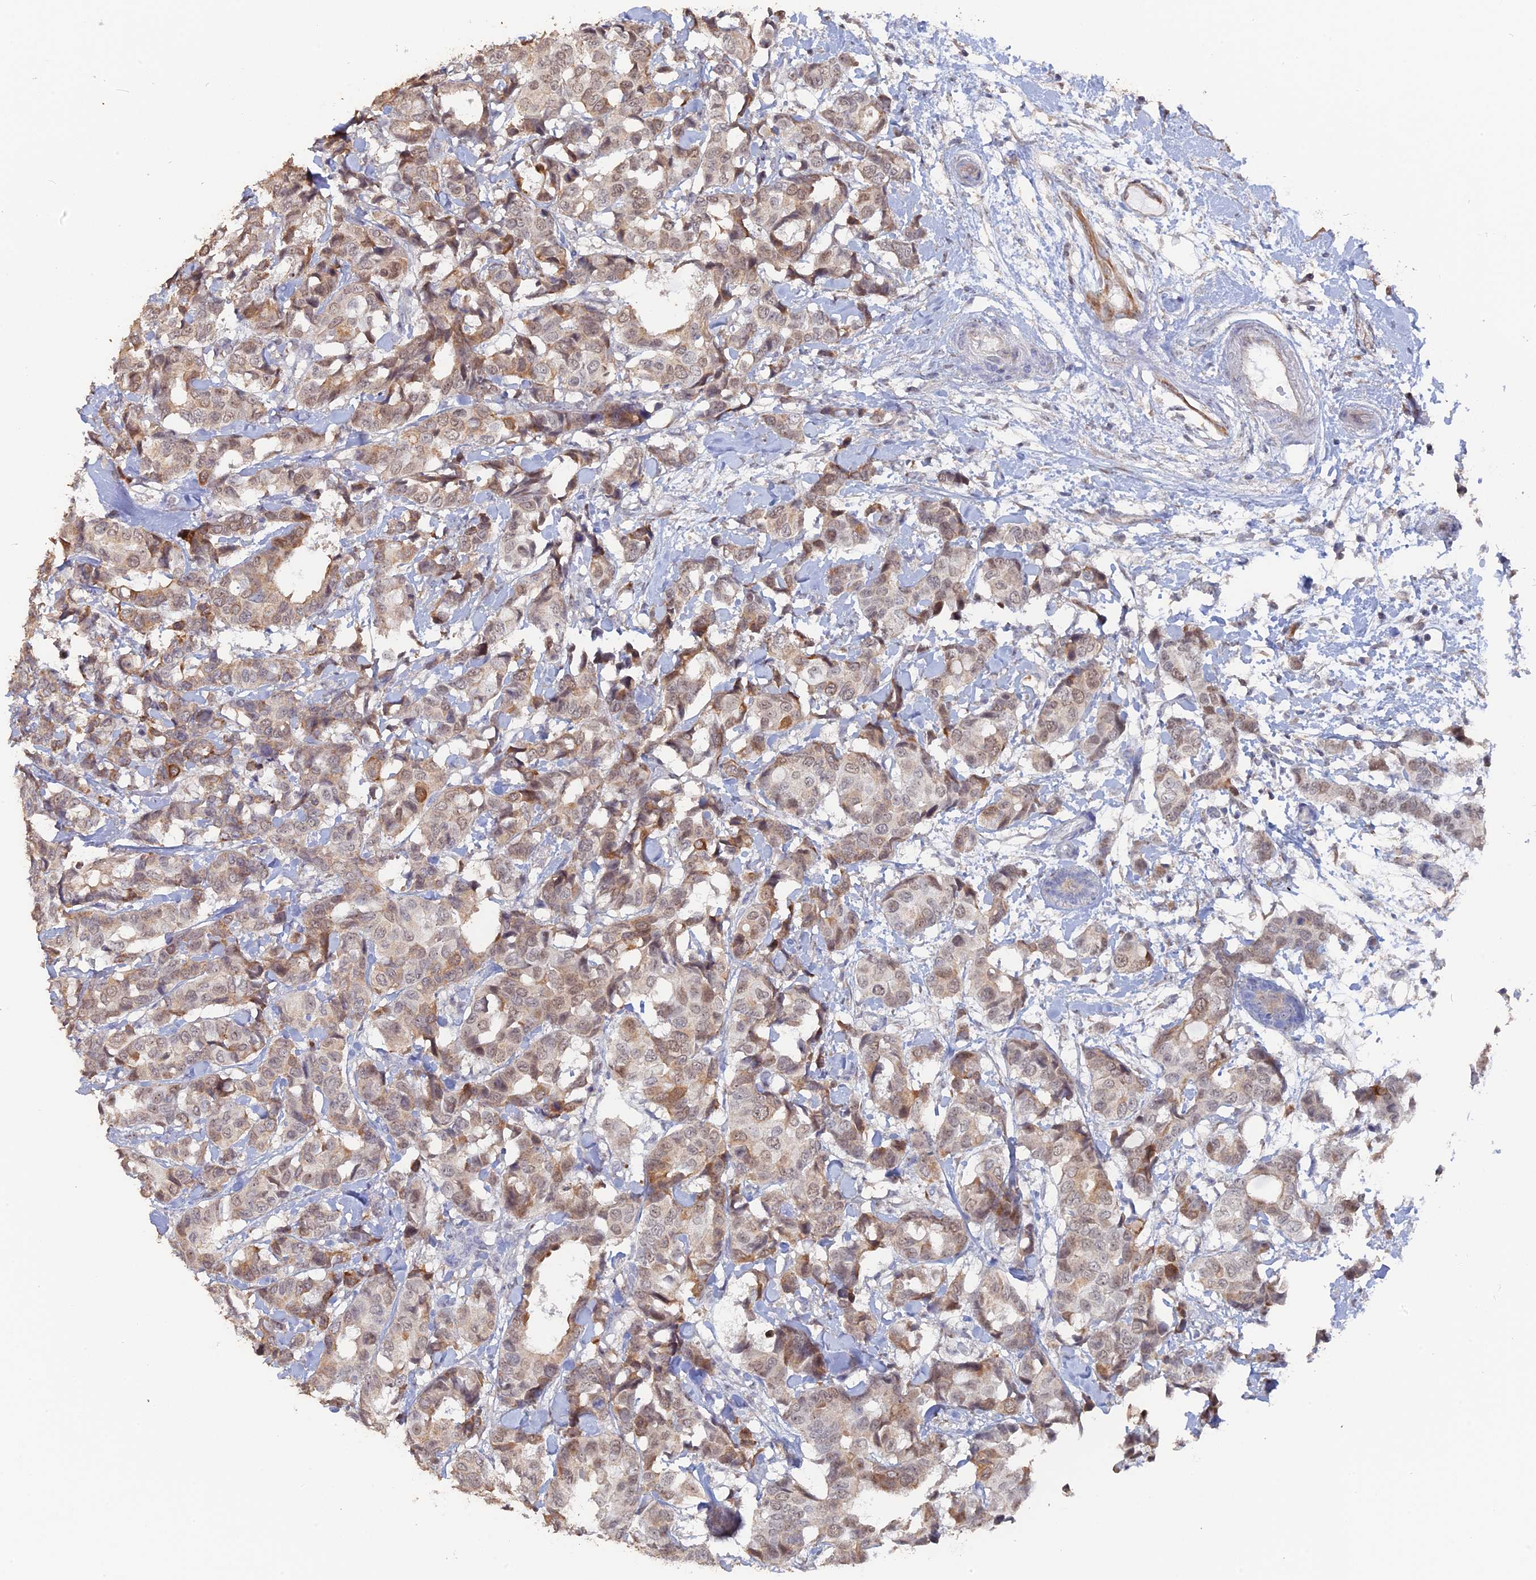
{"staining": {"intensity": "weak", "quantity": ">75%", "location": "cytoplasmic/membranous,nuclear"}, "tissue": "breast cancer", "cell_type": "Tumor cells", "image_type": "cancer", "snomed": [{"axis": "morphology", "description": "Normal tissue, NOS"}, {"axis": "morphology", "description": "Duct carcinoma"}, {"axis": "topography", "description": "Breast"}], "caption": "Breast infiltrating ductal carcinoma stained with DAB (3,3'-diaminobenzidine) immunohistochemistry (IHC) demonstrates low levels of weak cytoplasmic/membranous and nuclear staining in approximately >75% of tumor cells. The staining was performed using DAB to visualize the protein expression in brown, while the nuclei were stained in blue with hematoxylin (Magnification: 20x).", "gene": "SEMG2", "patient": {"sex": "female", "age": 87}}